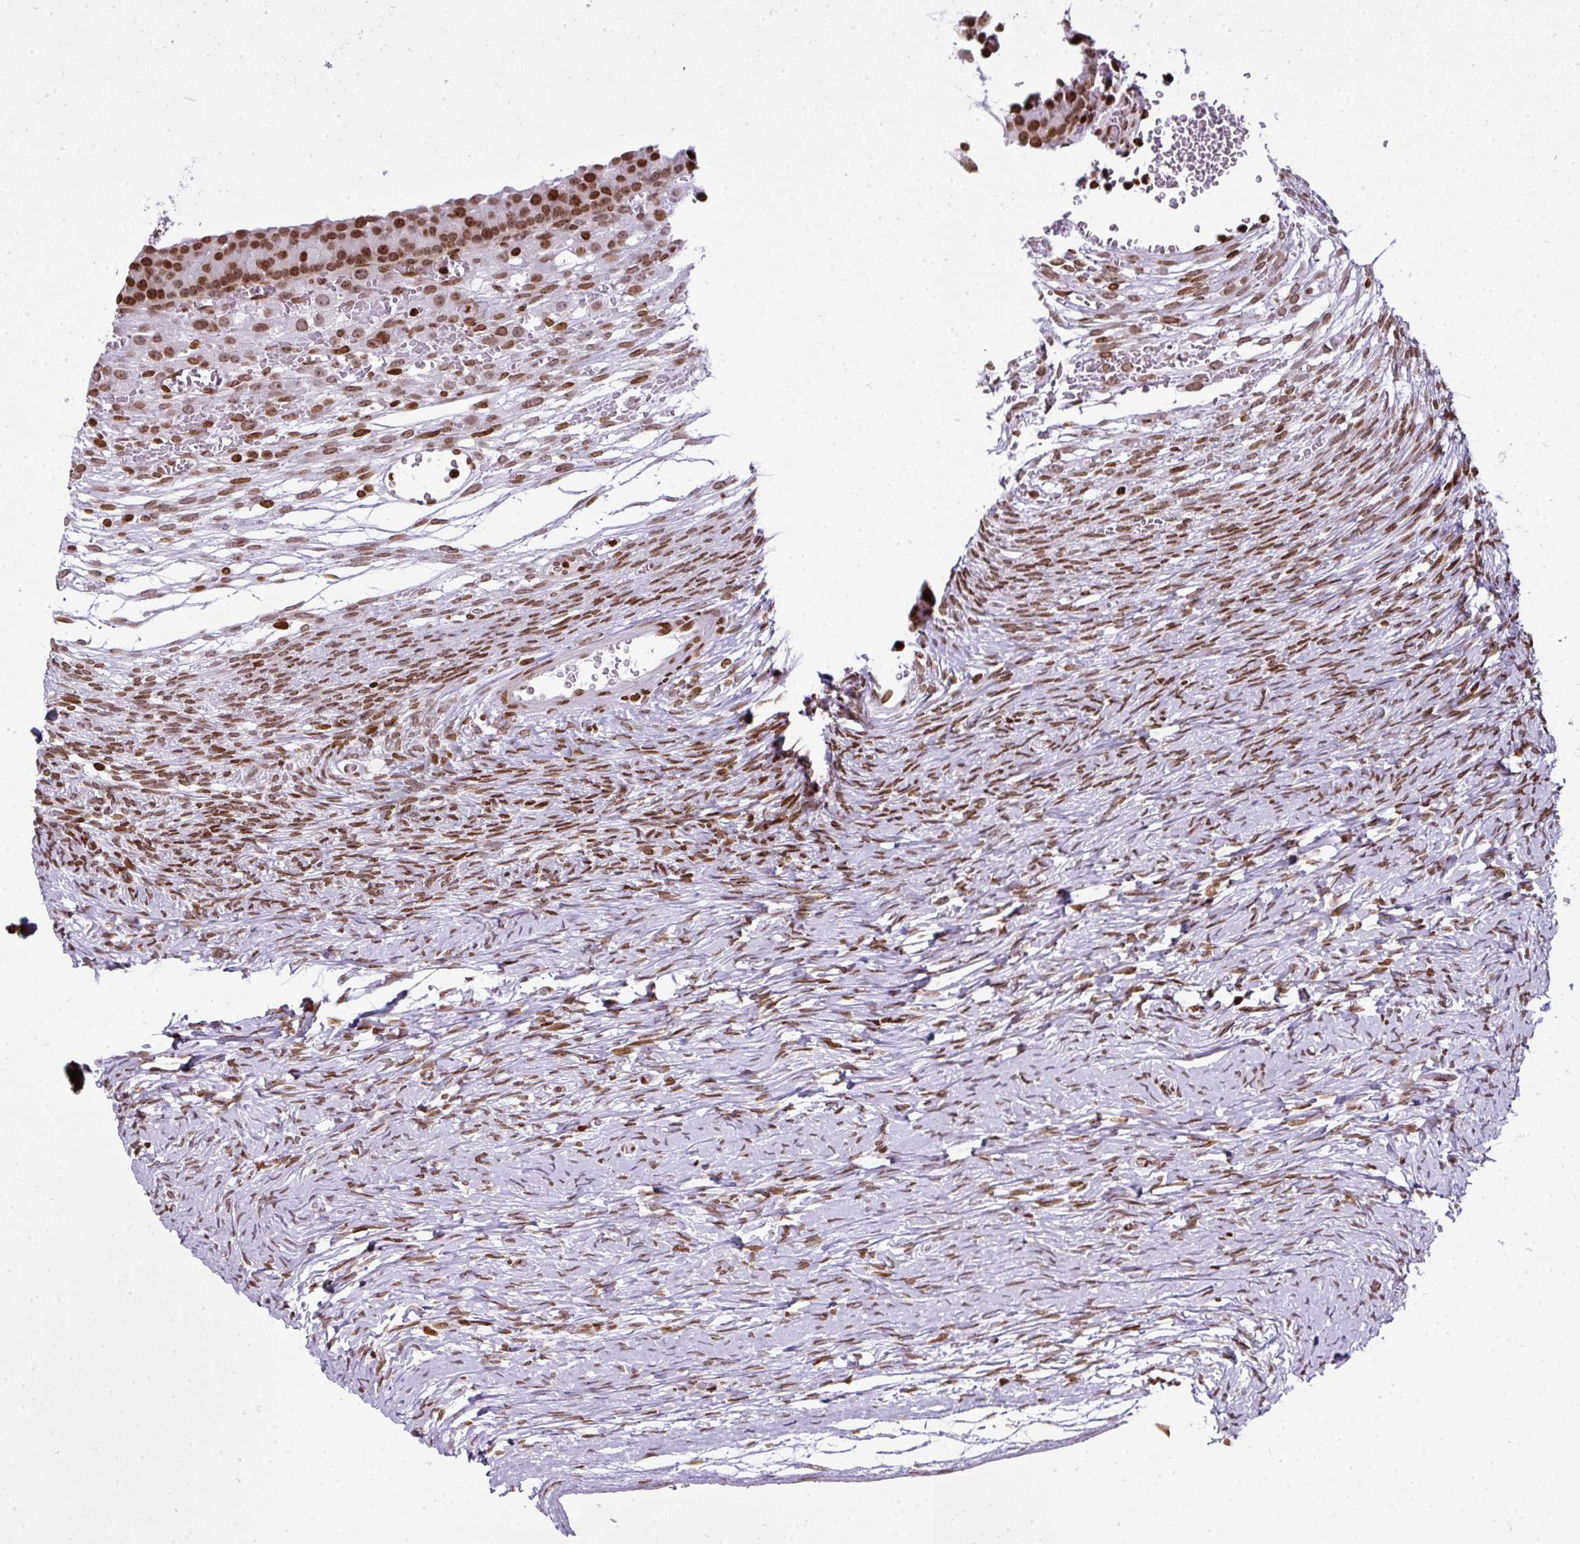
{"staining": {"intensity": "moderate", "quantity": ">75%", "location": "nuclear"}, "tissue": "ovary", "cell_type": "Ovarian stroma cells", "image_type": "normal", "snomed": [{"axis": "morphology", "description": "Normal tissue, NOS"}, {"axis": "topography", "description": "Ovary"}], "caption": "Immunohistochemistry (IHC) staining of benign ovary, which displays medium levels of moderate nuclear staining in approximately >75% of ovarian stroma cells indicating moderate nuclear protein staining. The staining was performed using DAB (3,3'-diaminobenzidine) (brown) for protein detection and nuclei were counterstained in hematoxylin (blue).", "gene": "RASL11A", "patient": {"sex": "female", "age": 39}}